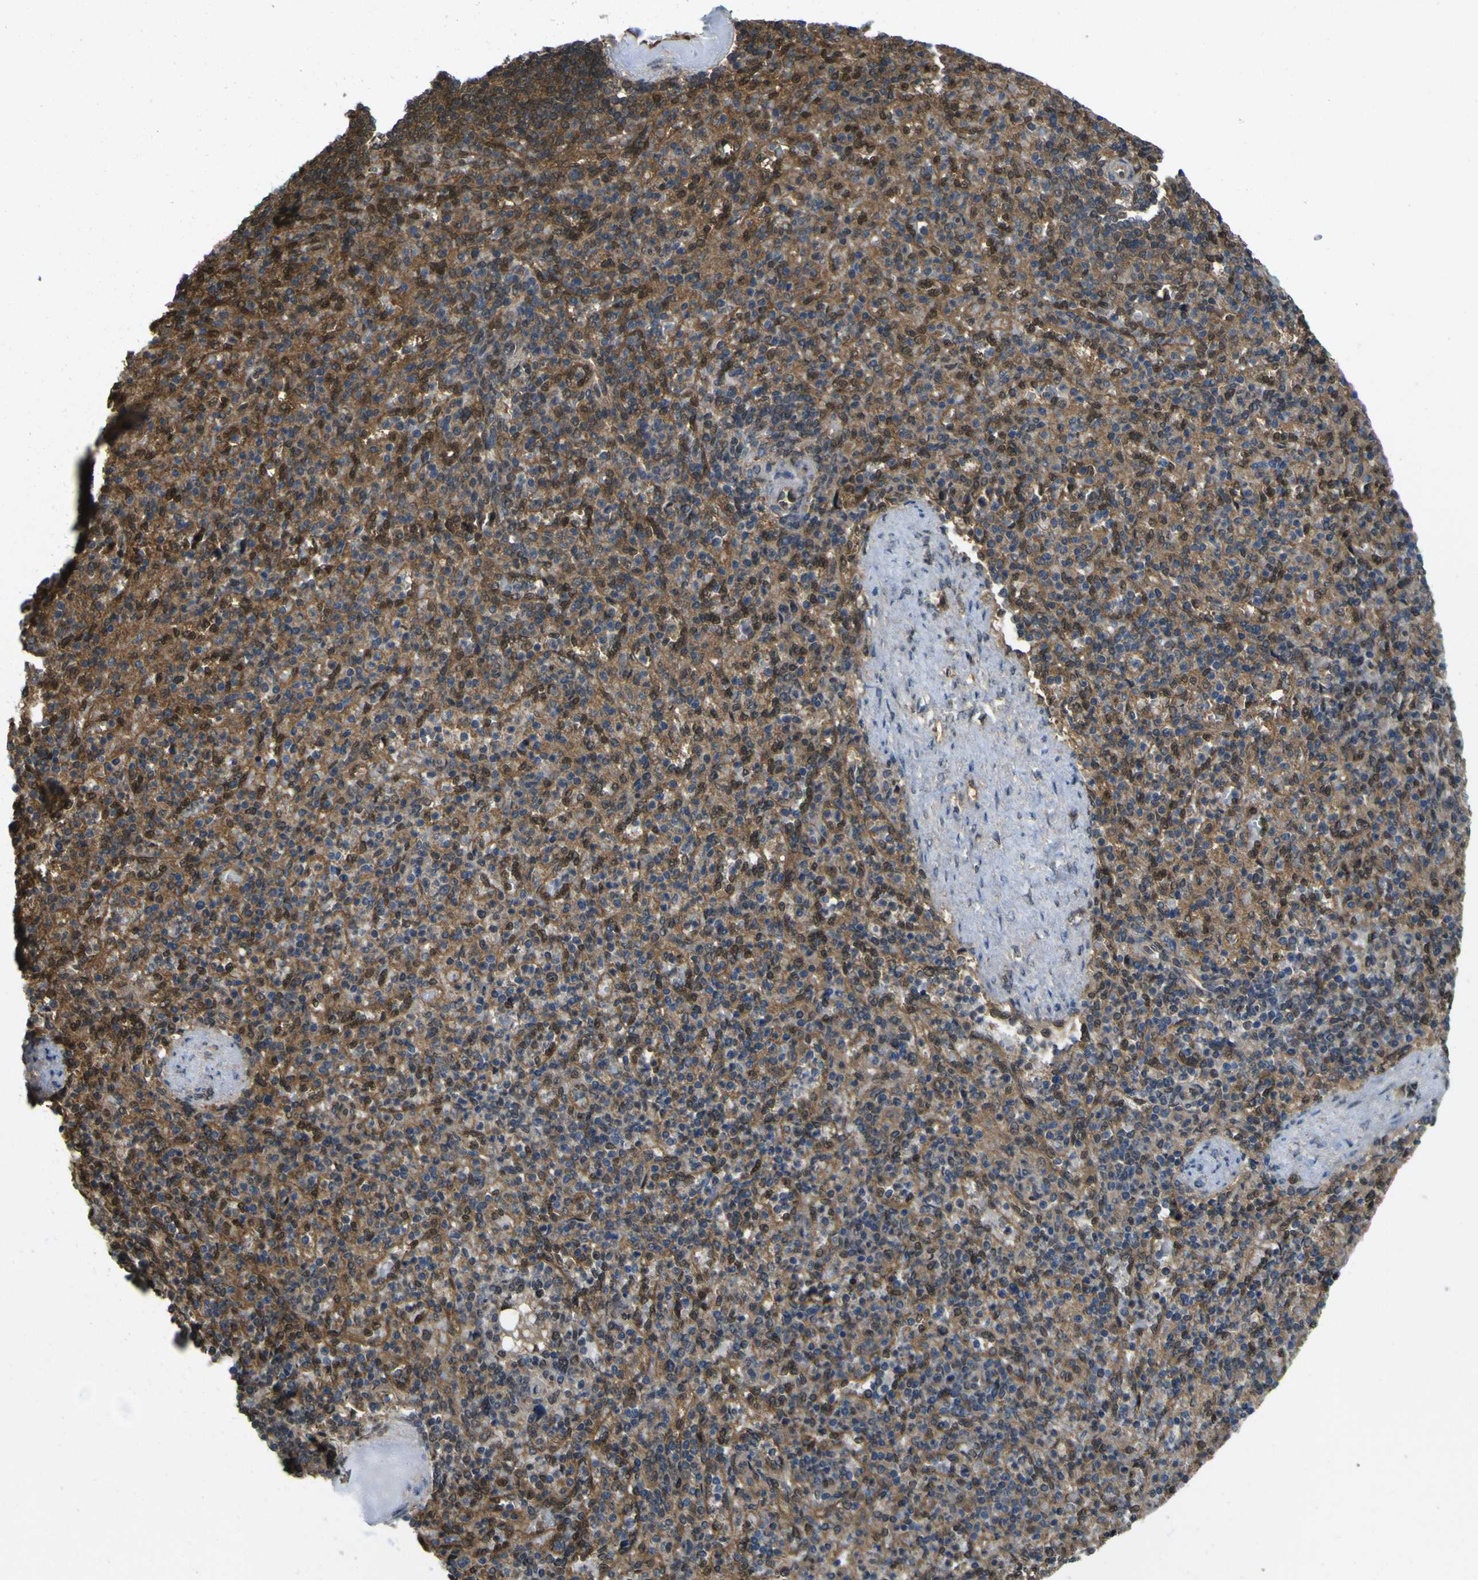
{"staining": {"intensity": "moderate", "quantity": ">75%", "location": "cytoplasmic/membranous,nuclear"}, "tissue": "spleen", "cell_type": "Cells in red pulp", "image_type": "normal", "snomed": [{"axis": "morphology", "description": "Normal tissue, NOS"}, {"axis": "topography", "description": "Spleen"}], "caption": "Cells in red pulp reveal medium levels of moderate cytoplasmic/membranous,nuclear staining in approximately >75% of cells in normal spleen.", "gene": "YWHAG", "patient": {"sex": "female", "age": 74}}